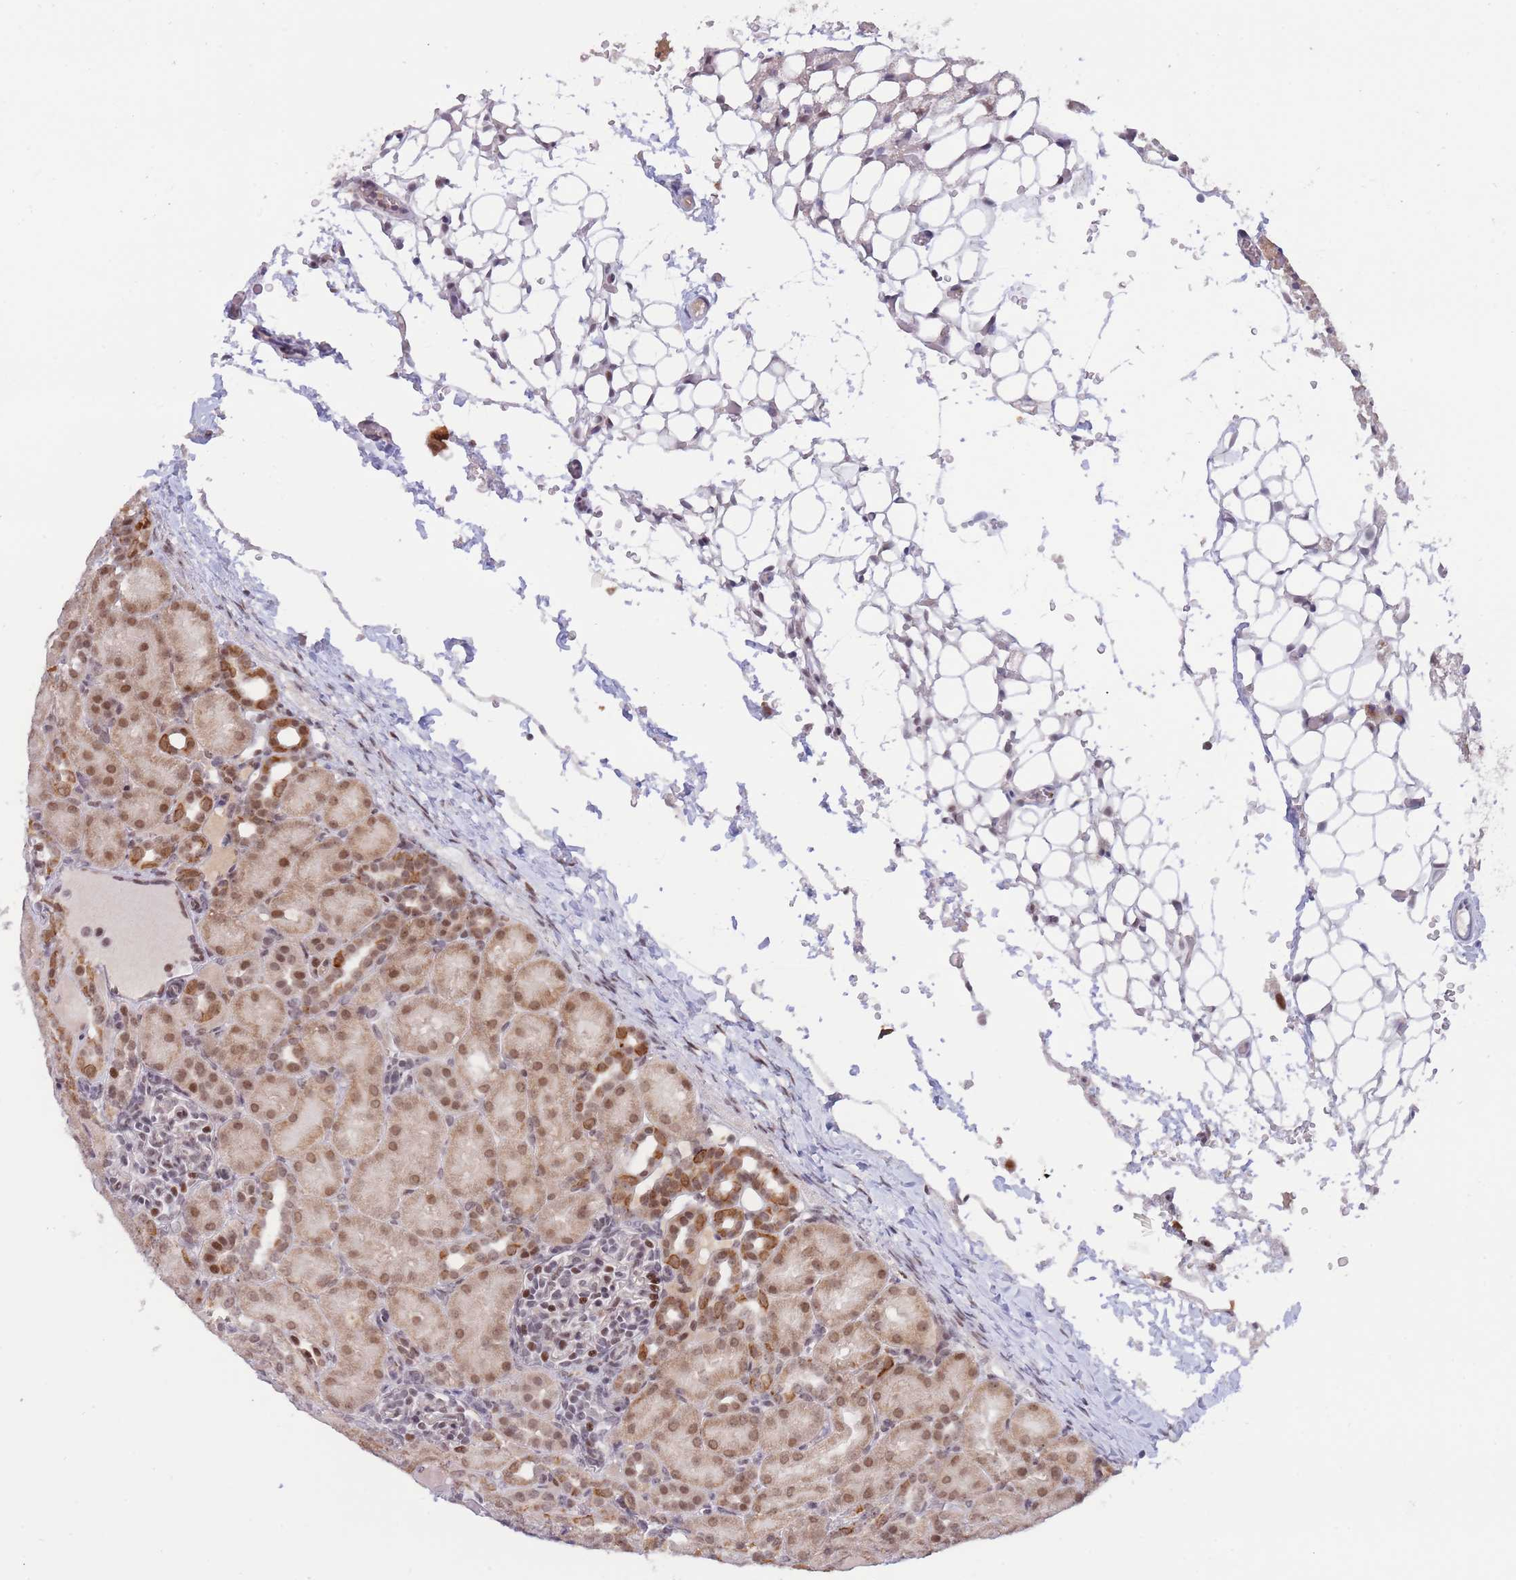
{"staining": {"intensity": "moderate", "quantity": "25%-75%", "location": "nuclear"}, "tissue": "kidney", "cell_type": "Cells in glomeruli", "image_type": "normal", "snomed": [{"axis": "morphology", "description": "Normal tissue, NOS"}, {"axis": "topography", "description": "Kidney"}], "caption": "High-magnification brightfield microscopy of unremarkable kidney stained with DAB (3,3'-diaminobenzidine) (brown) and counterstained with hematoxylin (blue). cells in glomeruli exhibit moderate nuclear expression is present in approximately25%-75% of cells. The protein is stained brown, and the nuclei are stained in blue (DAB (3,3'-diaminobenzidine) IHC with brightfield microscopy, high magnification).", "gene": "TARBP2", "patient": {"sex": "male", "age": 1}}